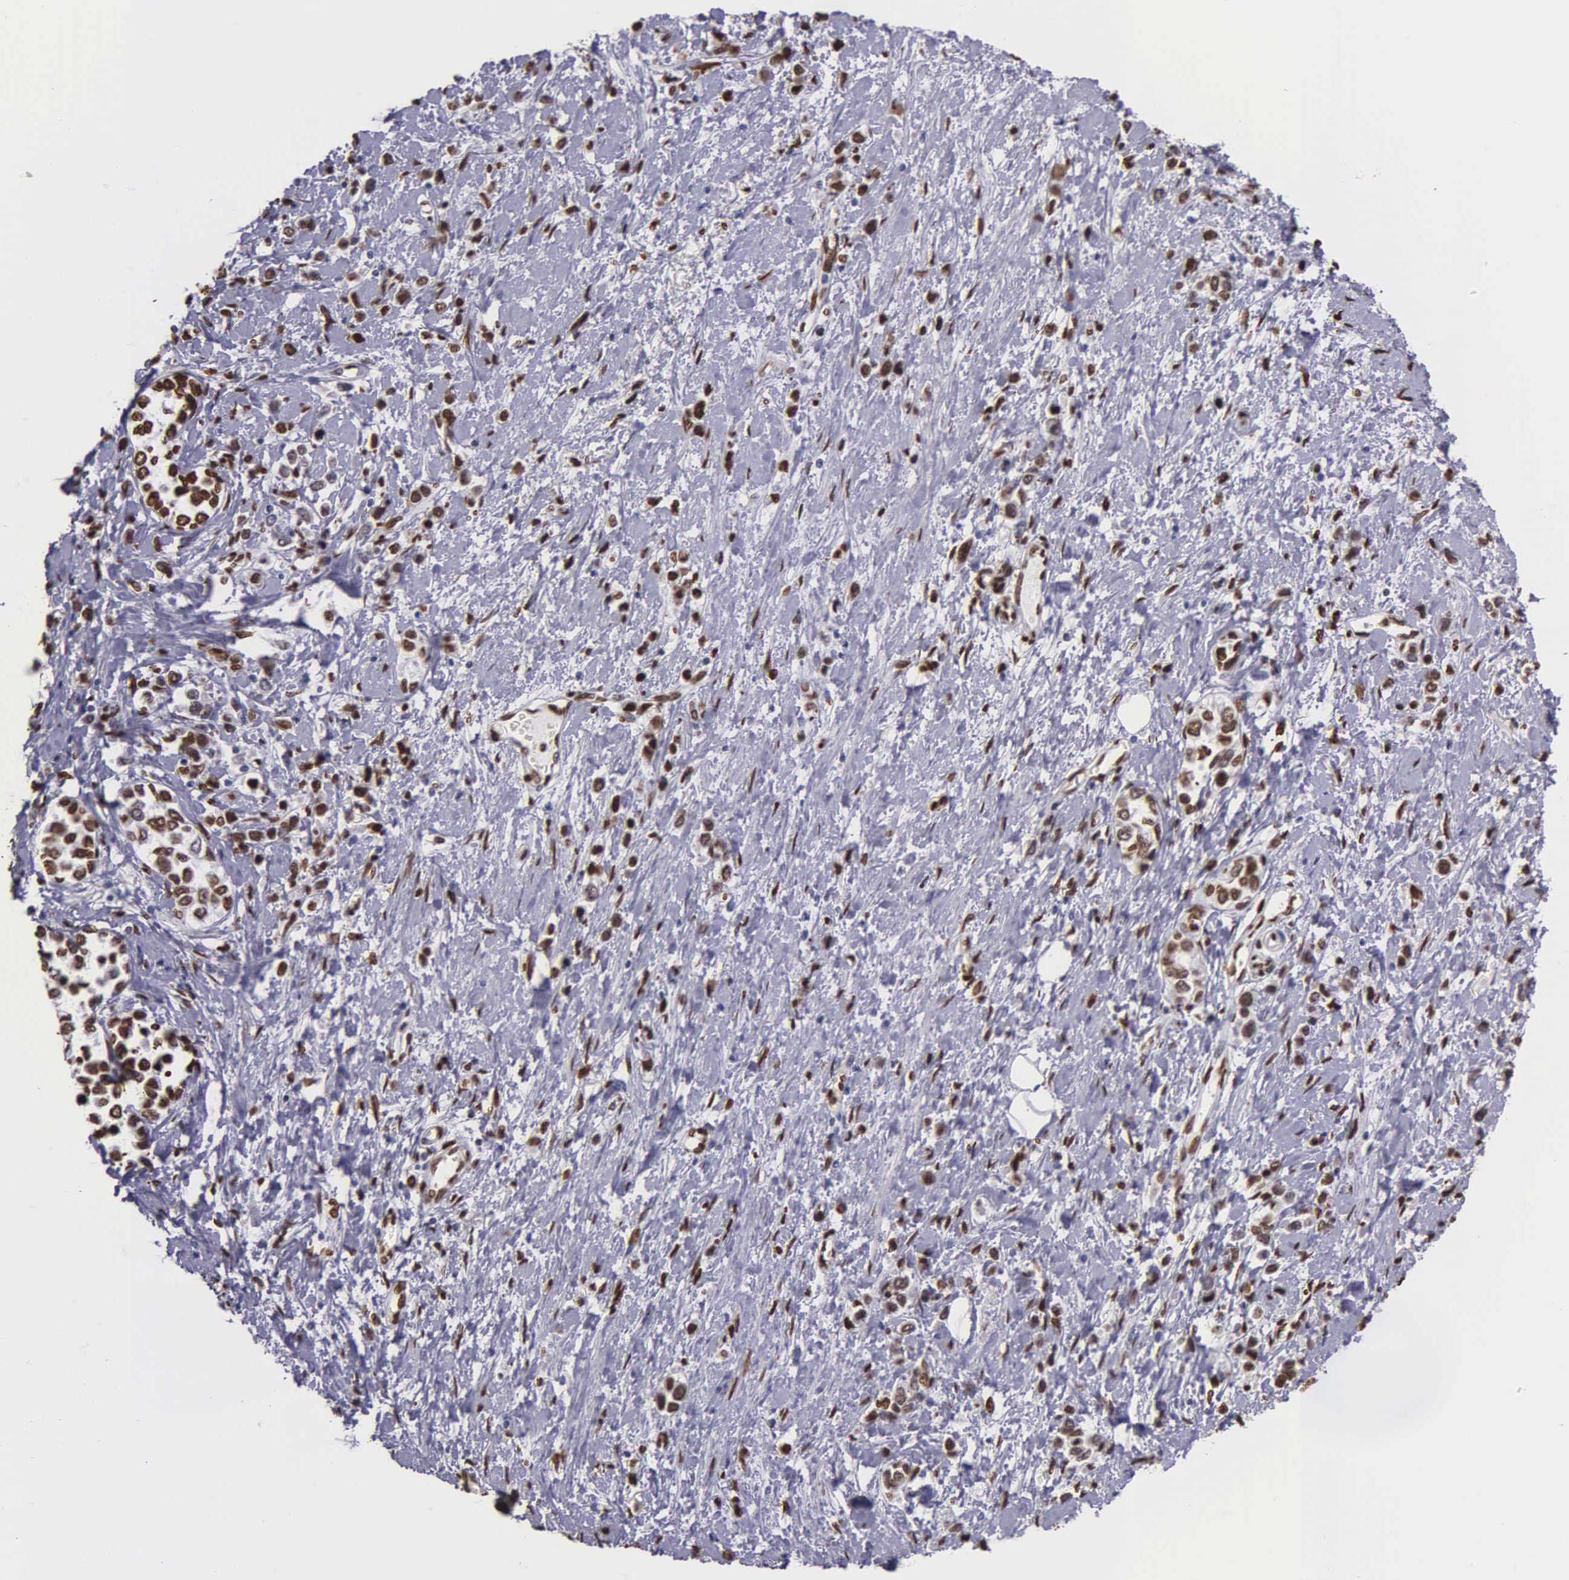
{"staining": {"intensity": "strong", "quantity": "25%-75%", "location": "nuclear"}, "tissue": "stomach cancer", "cell_type": "Tumor cells", "image_type": "cancer", "snomed": [{"axis": "morphology", "description": "Adenocarcinoma, NOS"}, {"axis": "topography", "description": "Stomach, upper"}], "caption": "Stomach adenocarcinoma stained for a protein (brown) demonstrates strong nuclear positive positivity in approximately 25%-75% of tumor cells.", "gene": "H1-0", "patient": {"sex": "male", "age": 76}}